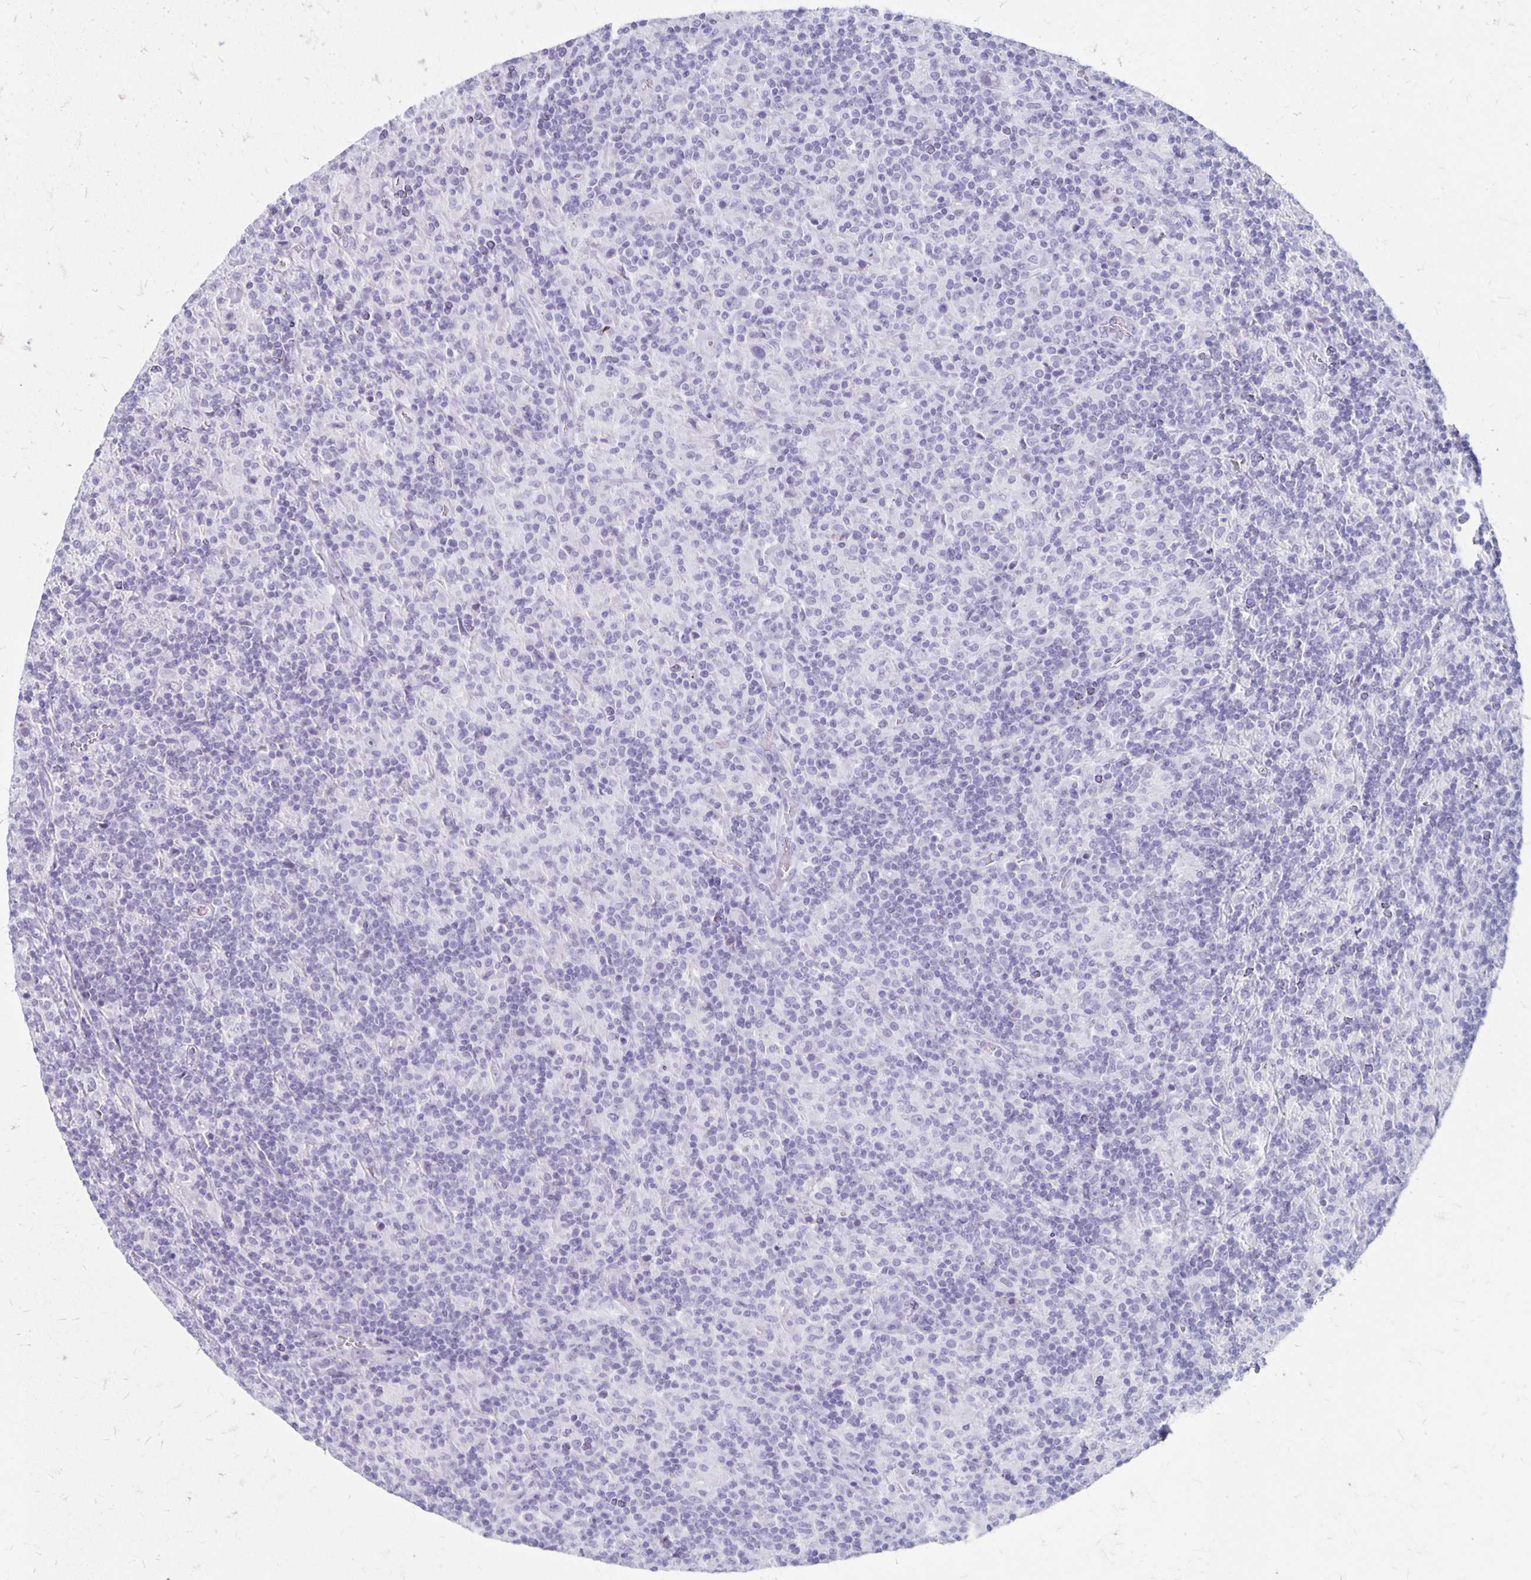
{"staining": {"intensity": "negative", "quantity": "none", "location": "none"}, "tissue": "lymphoma", "cell_type": "Tumor cells", "image_type": "cancer", "snomed": [{"axis": "morphology", "description": "Hodgkin's disease, NOS"}, {"axis": "topography", "description": "Lymph node"}], "caption": "Immunohistochemistry of lymphoma demonstrates no expression in tumor cells. The staining is performed using DAB (3,3'-diaminobenzidine) brown chromogen with nuclei counter-stained in using hematoxylin.", "gene": "MAGEC2", "patient": {"sex": "male", "age": 70}}